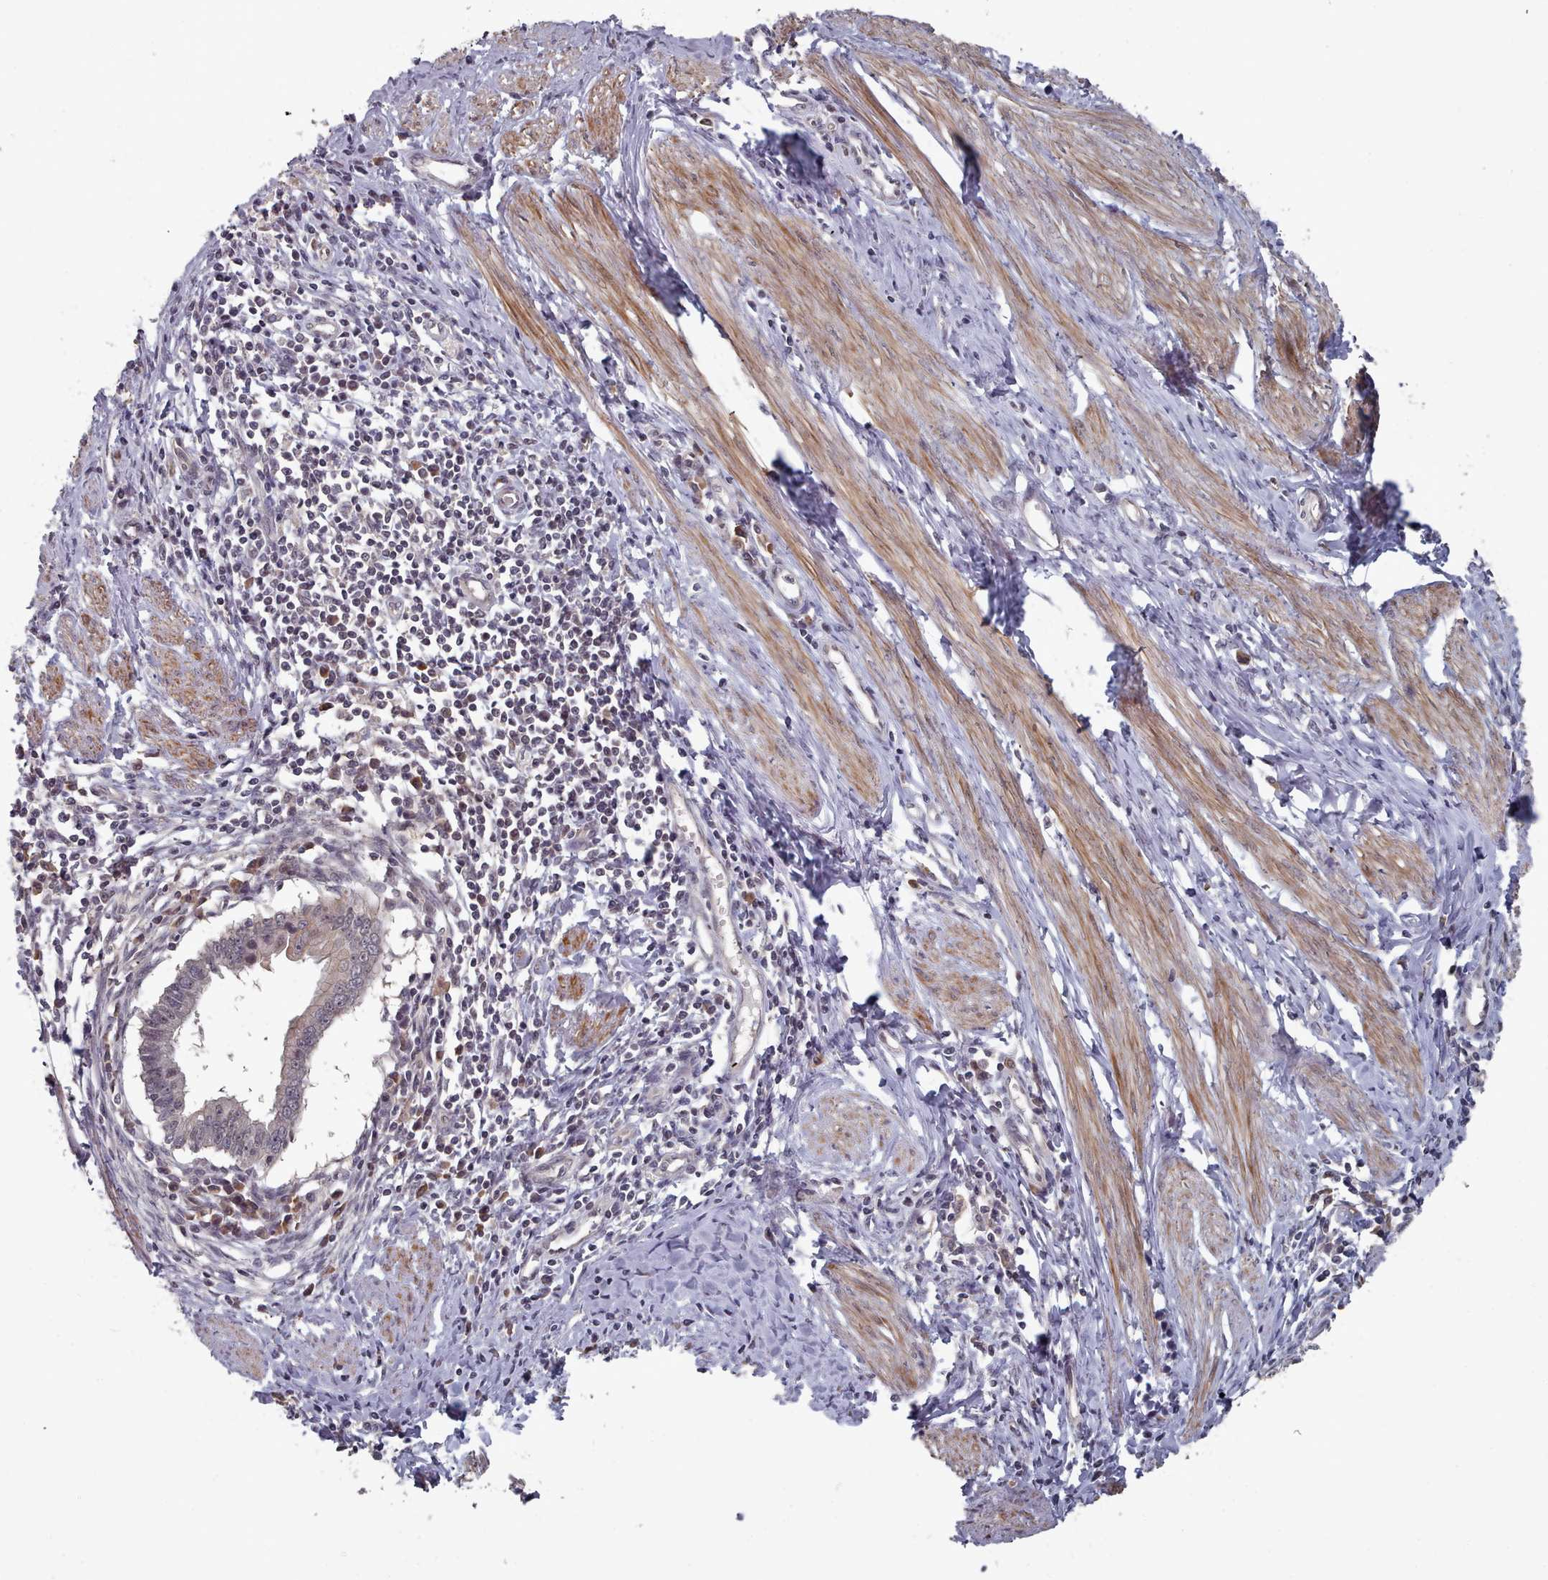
{"staining": {"intensity": "negative", "quantity": "none", "location": "none"}, "tissue": "cervical cancer", "cell_type": "Tumor cells", "image_type": "cancer", "snomed": [{"axis": "morphology", "description": "Adenocarcinoma, NOS"}, {"axis": "topography", "description": "Cervix"}], "caption": "An immunohistochemistry image of adenocarcinoma (cervical) is shown. There is no staining in tumor cells of adenocarcinoma (cervical). (DAB (3,3'-diaminobenzidine) IHC with hematoxylin counter stain).", "gene": "HYAL3", "patient": {"sex": "female", "age": 36}}